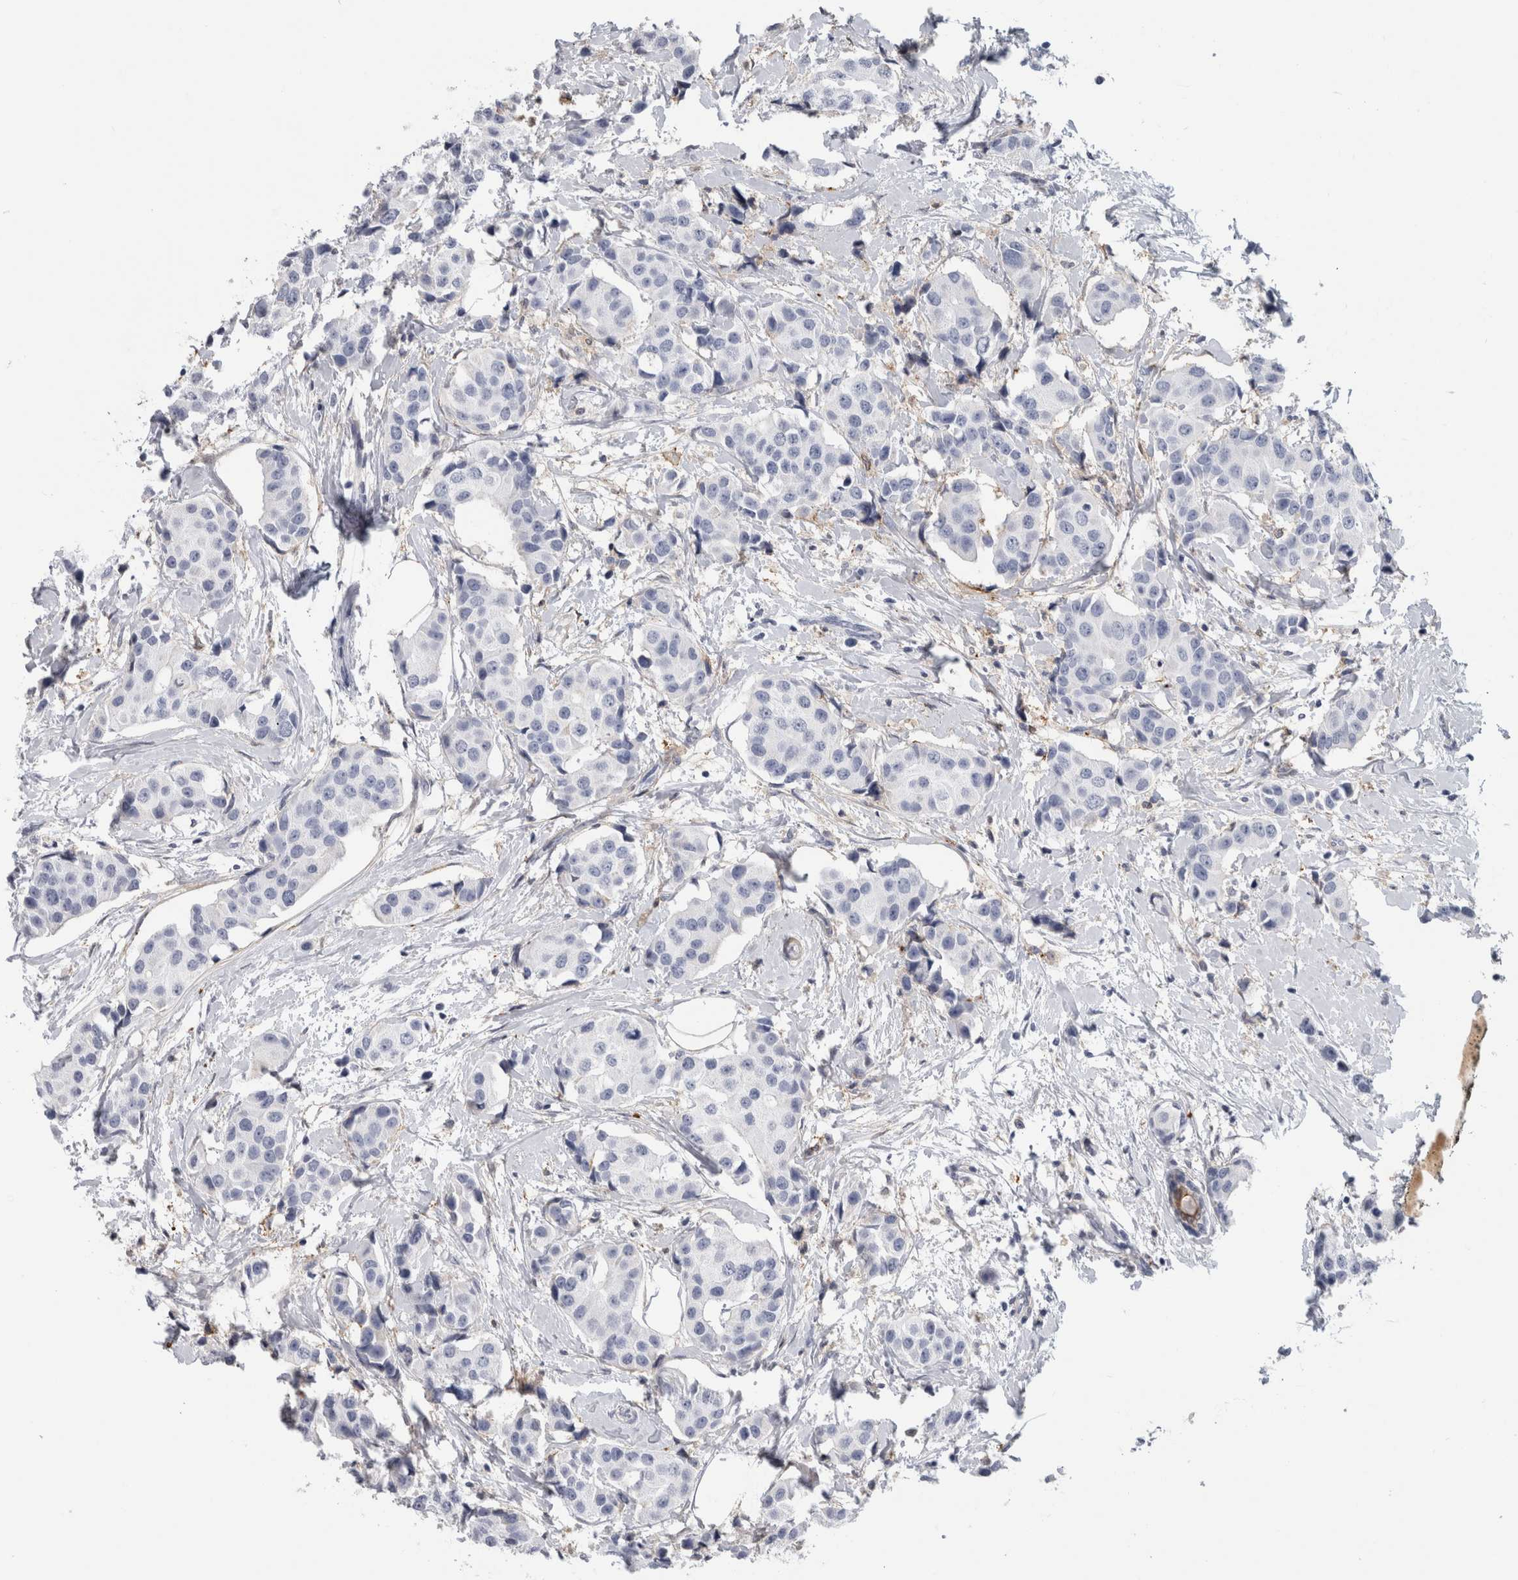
{"staining": {"intensity": "negative", "quantity": "none", "location": "none"}, "tissue": "breast cancer", "cell_type": "Tumor cells", "image_type": "cancer", "snomed": [{"axis": "morphology", "description": "Normal tissue, NOS"}, {"axis": "morphology", "description": "Duct carcinoma"}, {"axis": "topography", "description": "Breast"}], "caption": "An image of infiltrating ductal carcinoma (breast) stained for a protein demonstrates no brown staining in tumor cells.", "gene": "DNAJC24", "patient": {"sex": "female", "age": 39}}